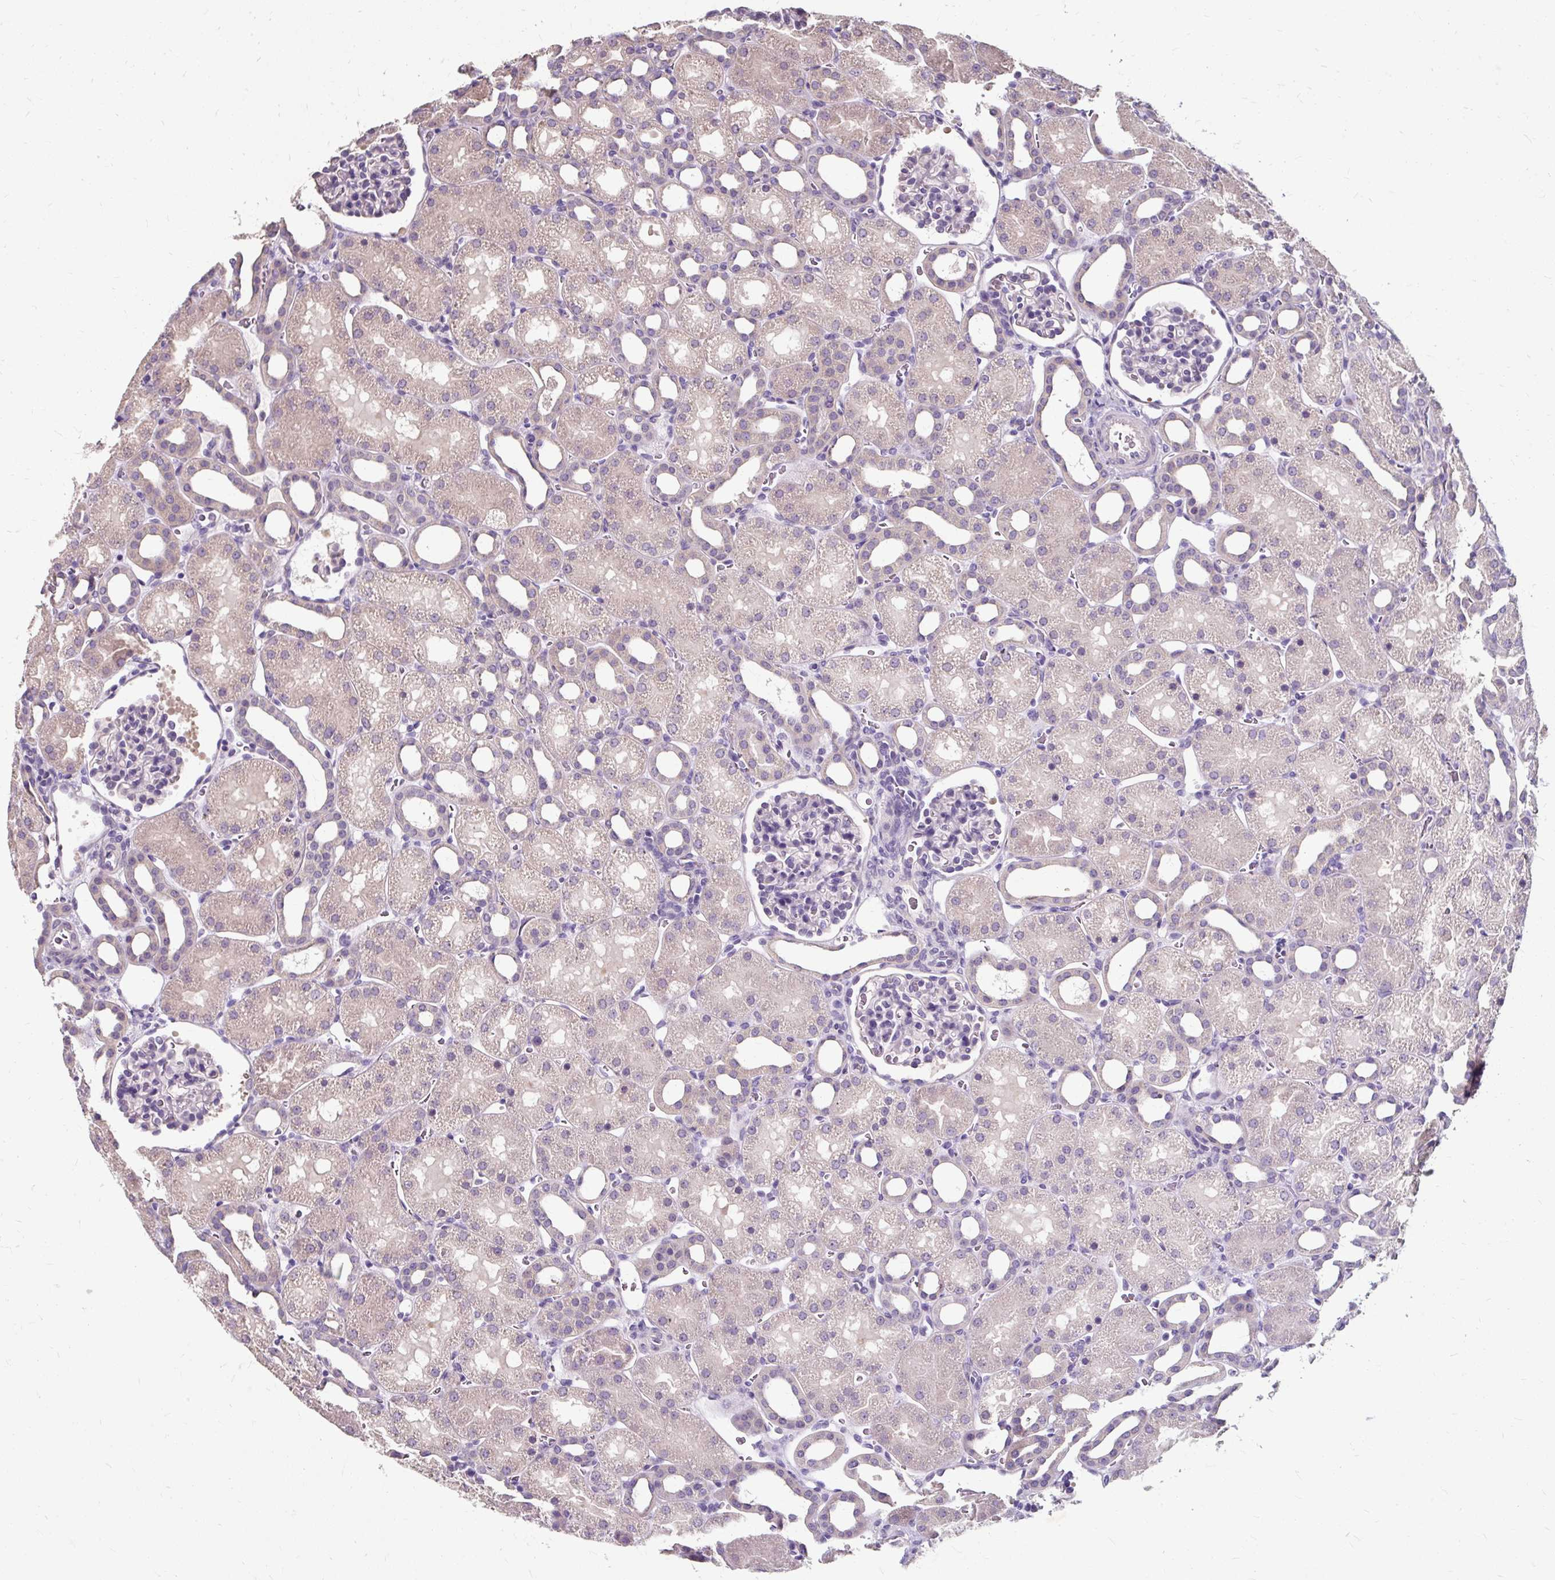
{"staining": {"intensity": "negative", "quantity": "none", "location": "none"}, "tissue": "kidney", "cell_type": "Cells in glomeruli", "image_type": "normal", "snomed": [{"axis": "morphology", "description": "Normal tissue, NOS"}, {"axis": "topography", "description": "Kidney"}], "caption": "Immunohistochemistry (IHC) image of normal kidney: human kidney stained with DAB (3,3'-diaminobenzidine) exhibits no significant protein staining in cells in glomeruli.", "gene": "KLHL24", "patient": {"sex": "male", "age": 2}}